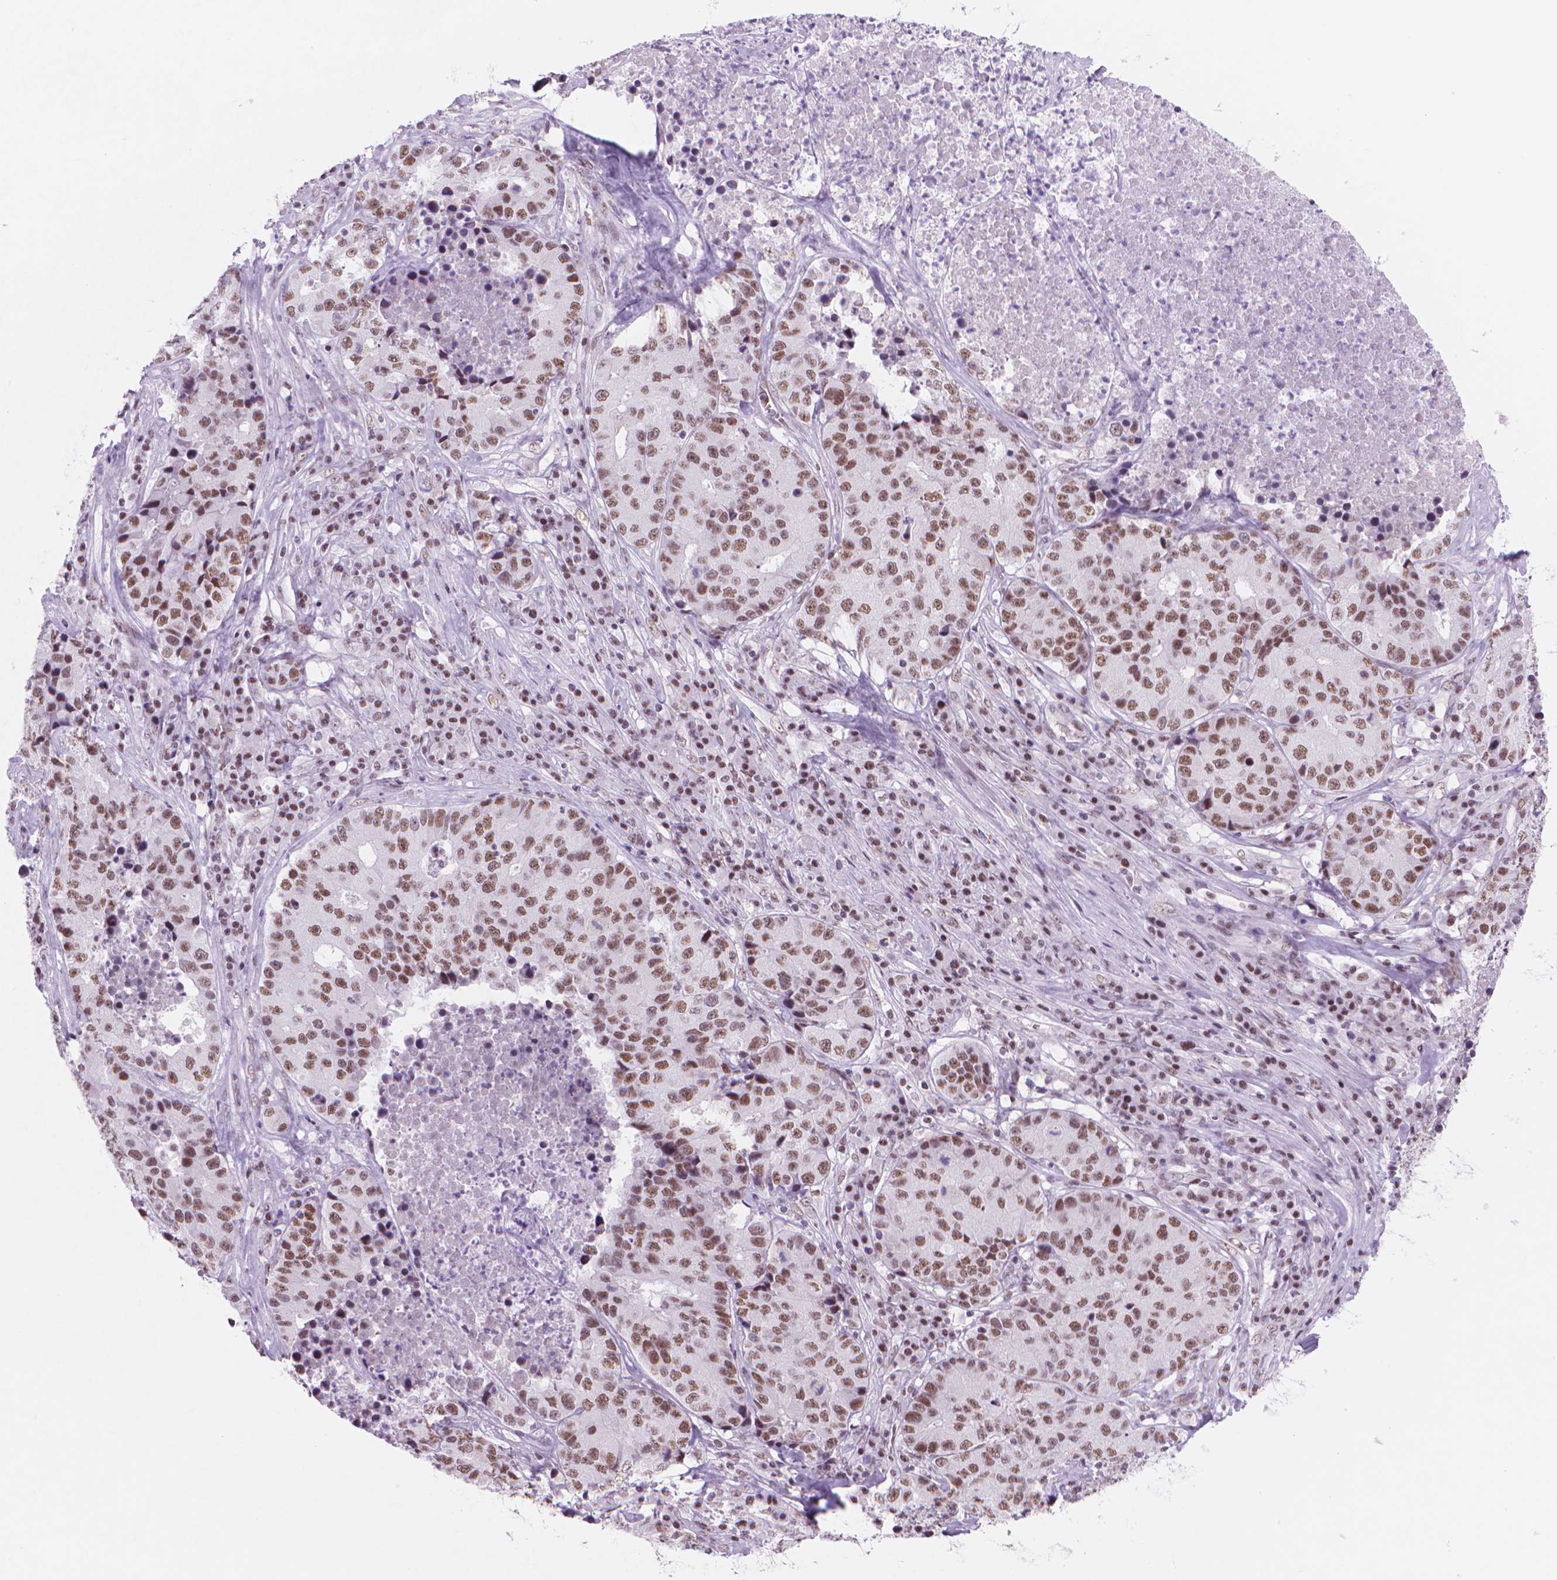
{"staining": {"intensity": "moderate", "quantity": ">75%", "location": "nuclear"}, "tissue": "stomach cancer", "cell_type": "Tumor cells", "image_type": "cancer", "snomed": [{"axis": "morphology", "description": "Adenocarcinoma, NOS"}, {"axis": "topography", "description": "Stomach"}], "caption": "Human adenocarcinoma (stomach) stained for a protein (brown) demonstrates moderate nuclear positive expression in about >75% of tumor cells.", "gene": "POLR3D", "patient": {"sex": "male", "age": 71}}